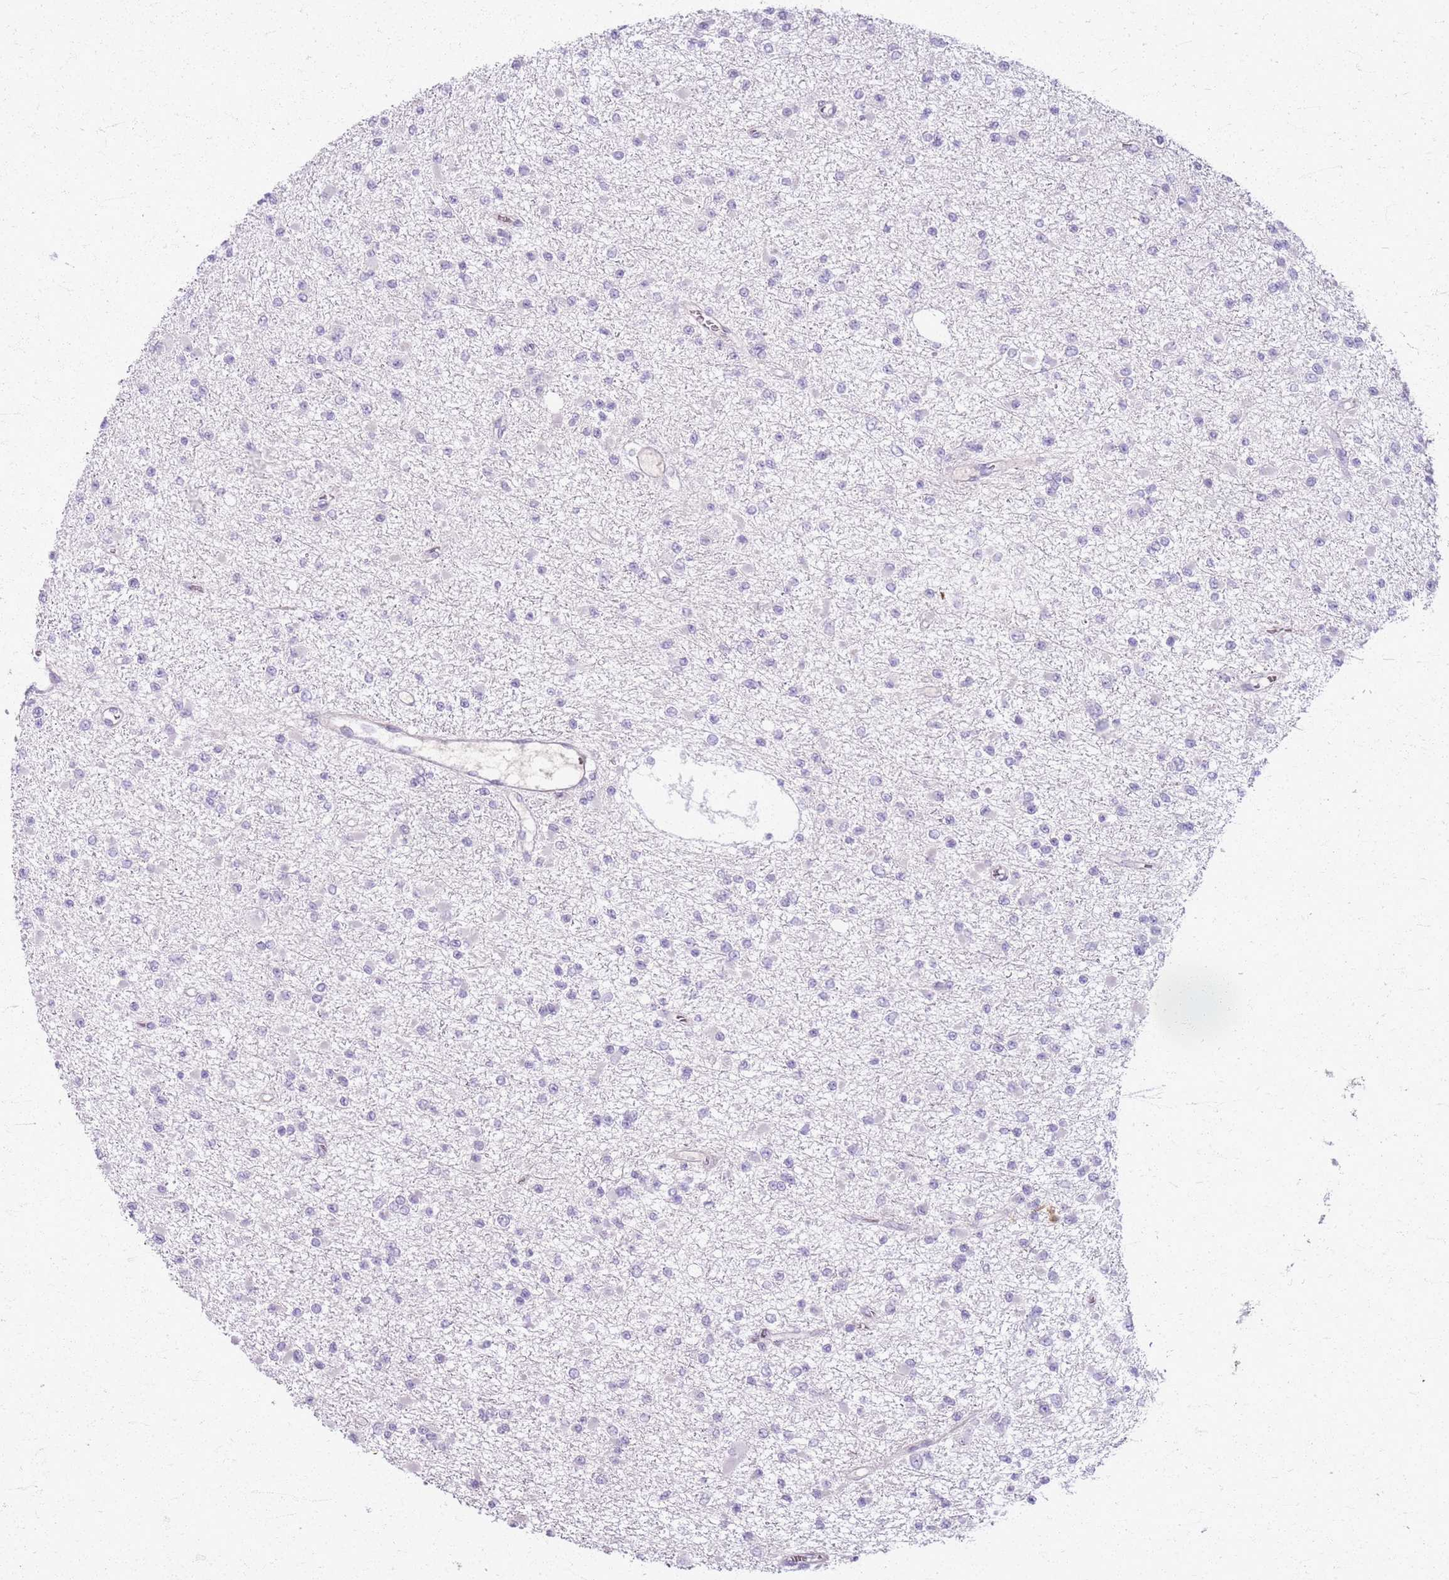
{"staining": {"intensity": "negative", "quantity": "none", "location": "none"}, "tissue": "glioma", "cell_type": "Tumor cells", "image_type": "cancer", "snomed": [{"axis": "morphology", "description": "Glioma, malignant, Low grade"}, {"axis": "topography", "description": "Brain"}], "caption": "IHC of glioma exhibits no positivity in tumor cells. The staining was performed using DAB to visualize the protein expression in brown, while the nuclei were stained in blue with hematoxylin (Magnification: 20x).", "gene": "CSRP3", "patient": {"sex": "female", "age": 22}}